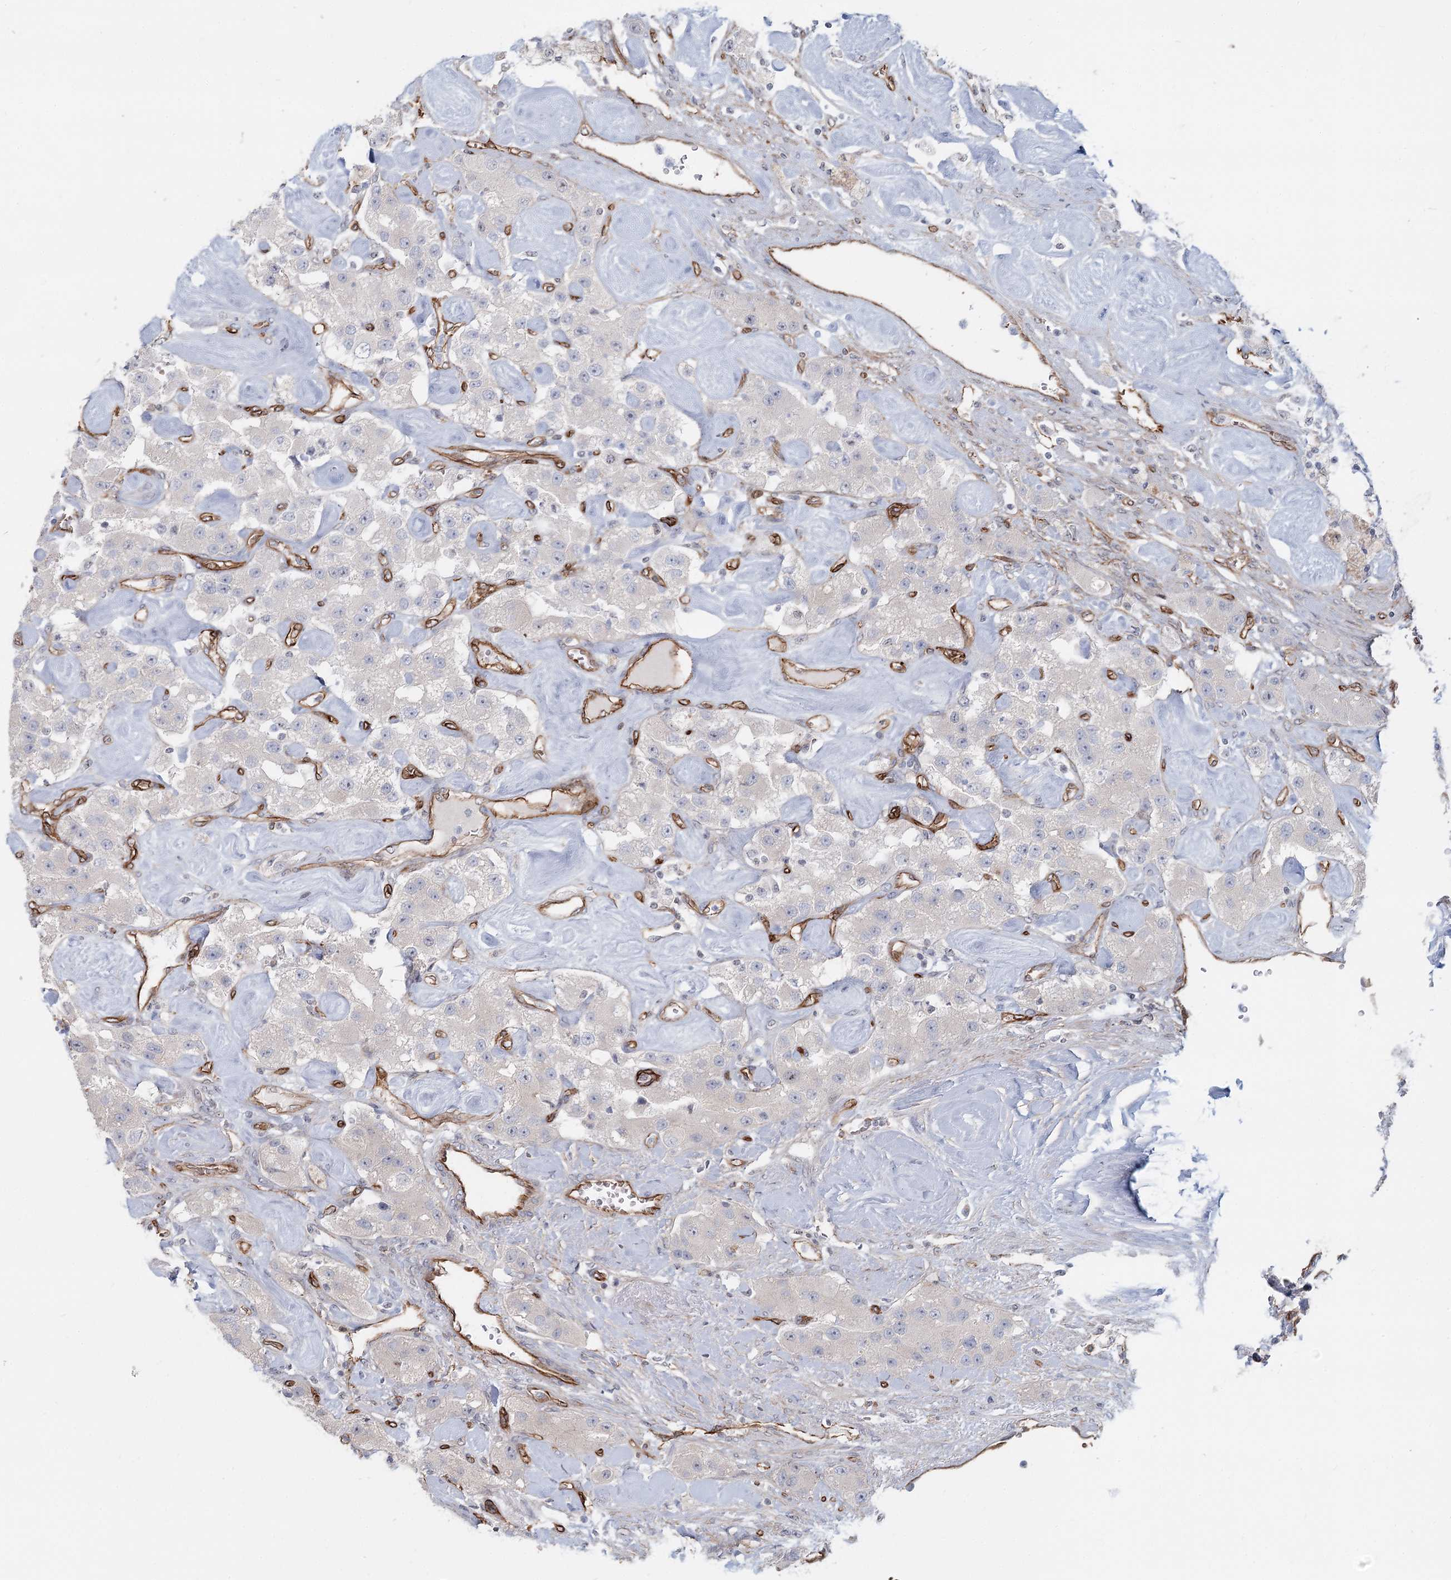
{"staining": {"intensity": "negative", "quantity": "none", "location": "none"}, "tissue": "carcinoid", "cell_type": "Tumor cells", "image_type": "cancer", "snomed": [{"axis": "morphology", "description": "Carcinoid, malignant, NOS"}, {"axis": "topography", "description": "Pancreas"}], "caption": "An immunohistochemistry micrograph of carcinoid is shown. There is no staining in tumor cells of carcinoid.", "gene": "ZFYVE28", "patient": {"sex": "male", "age": 41}}